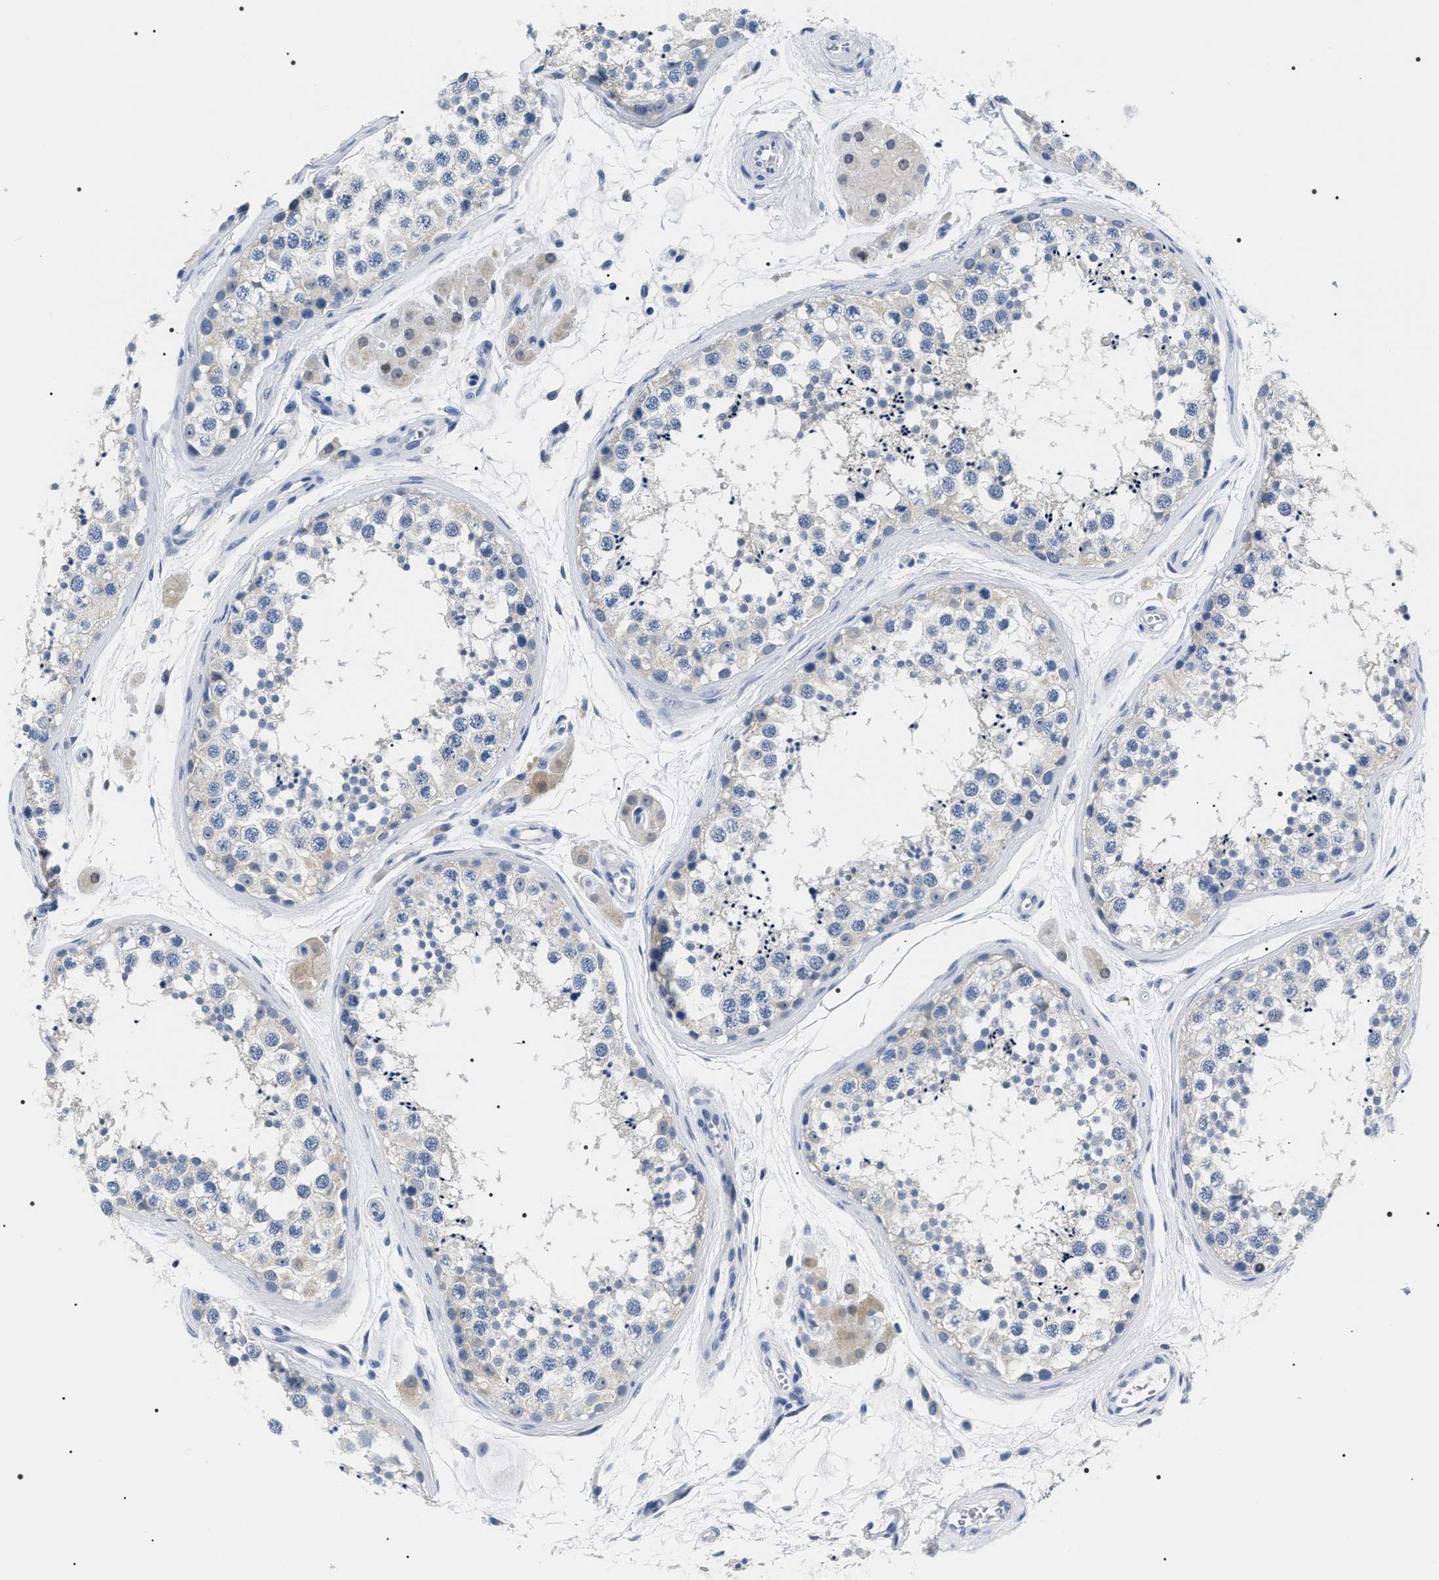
{"staining": {"intensity": "weak", "quantity": "<25%", "location": "cytoplasmic/membranous"}, "tissue": "testis", "cell_type": "Cells in seminiferous ducts", "image_type": "normal", "snomed": [{"axis": "morphology", "description": "Normal tissue, NOS"}, {"axis": "topography", "description": "Testis"}], "caption": "An image of testis stained for a protein demonstrates no brown staining in cells in seminiferous ducts.", "gene": "ADH4", "patient": {"sex": "male", "age": 56}}